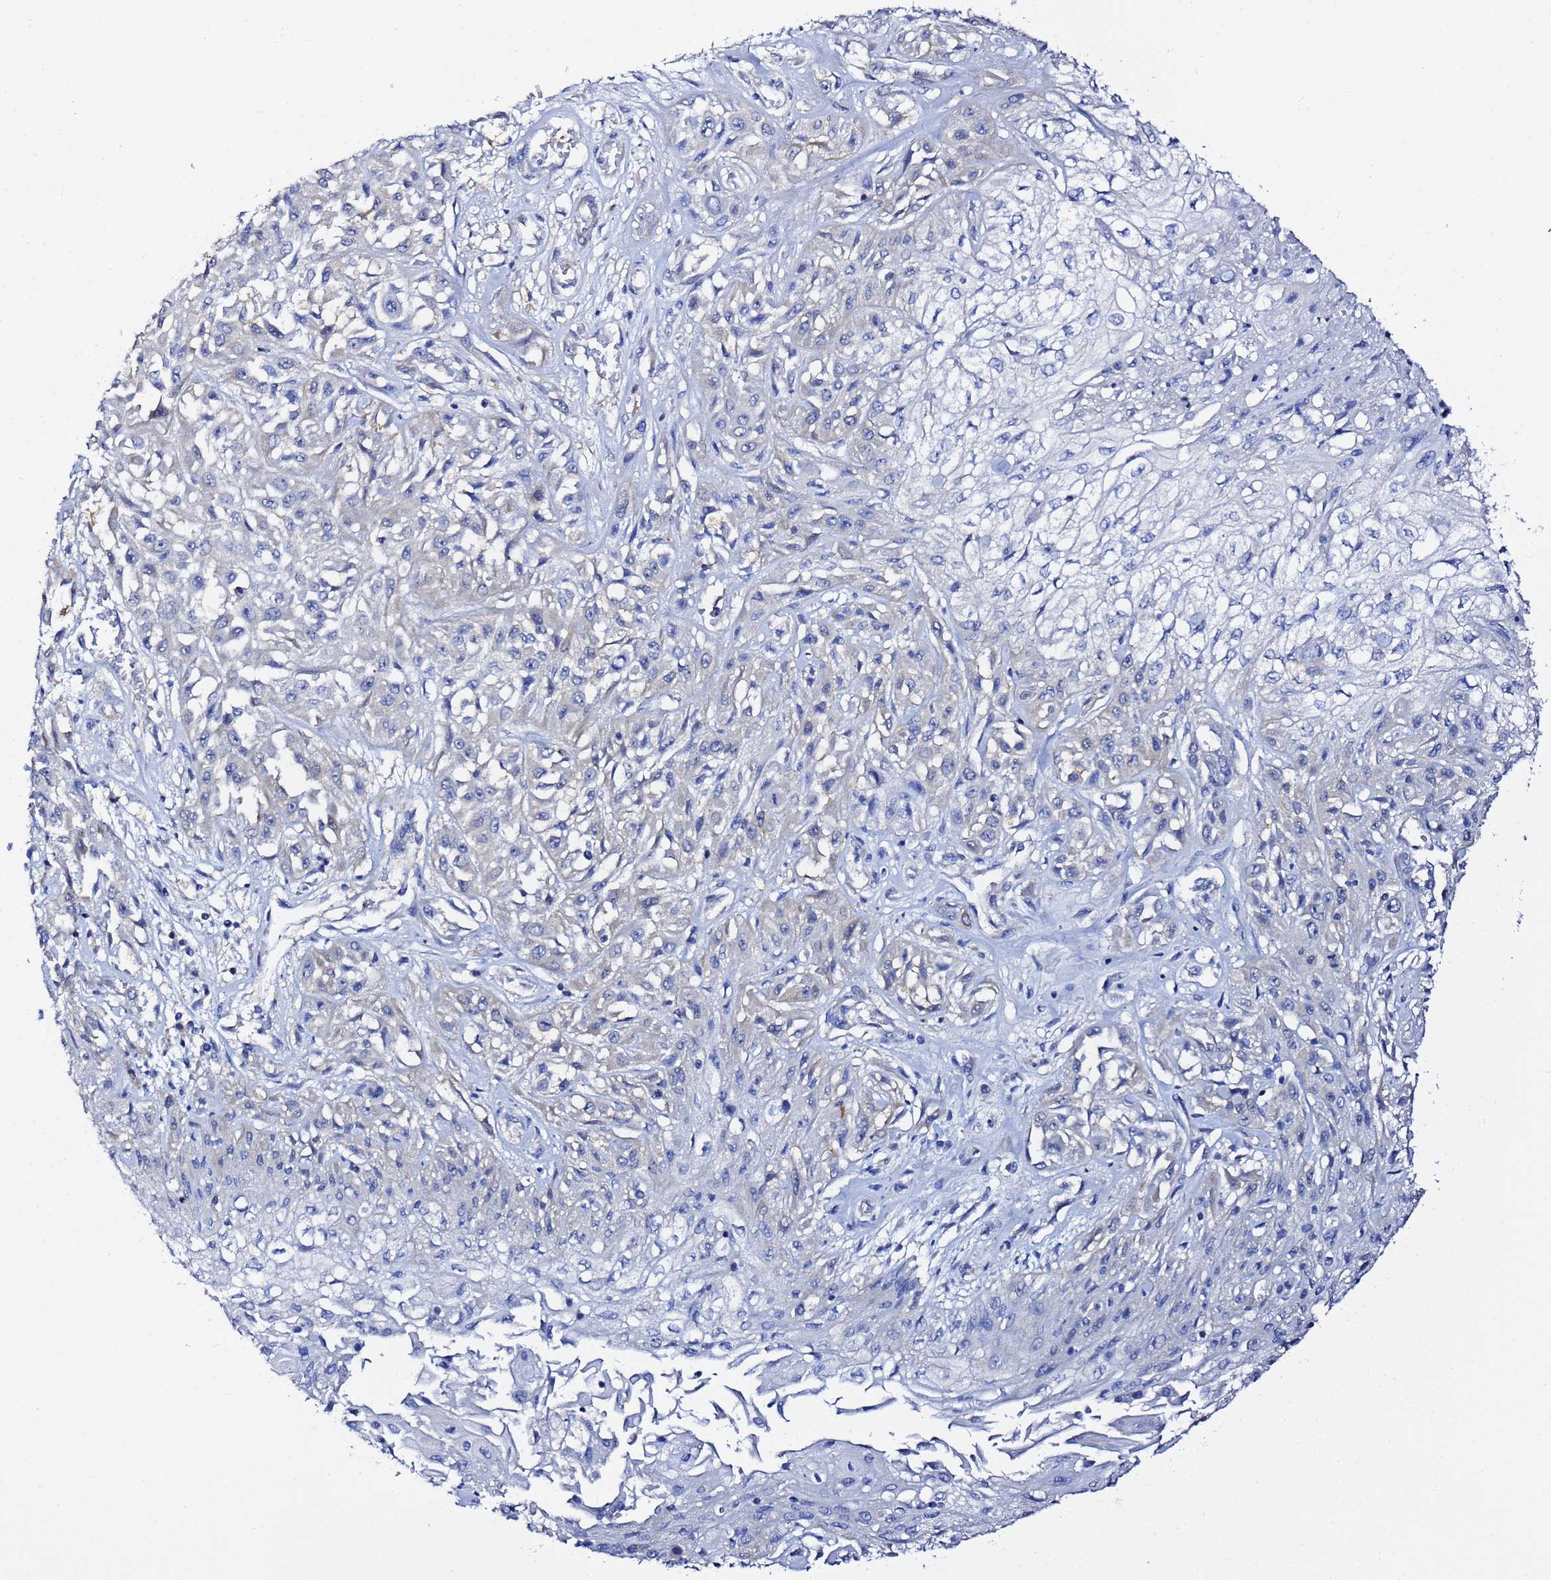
{"staining": {"intensity": "negative", "quantity": "none", "location": "none"}, "tissue": "skin cancer", "cell_type": "Tumor cells", "image_type": "cancer", "snomed": [{"axis": "morphology", "description": "Squamous cell carcinoma, NOS"}, {"axis": "morphology", "description": "Squamous cell carcinoma, metastatic, NOS"}, {"axis": "topography", "description": "Skin"}, {"axis": "topography", "description": "Lymph node"}], "caption": "This is a photomicrograph of IHC staining of skin cancer (metastatic squamous cell carcinoma), which shows no expression in tumor cells. (DAB (3,3'-diaminobenzidine) immunohistochemistry (IHC), high magnification).", "gene": "LENG1", "patient": {"sex": "male", "age": 75}}